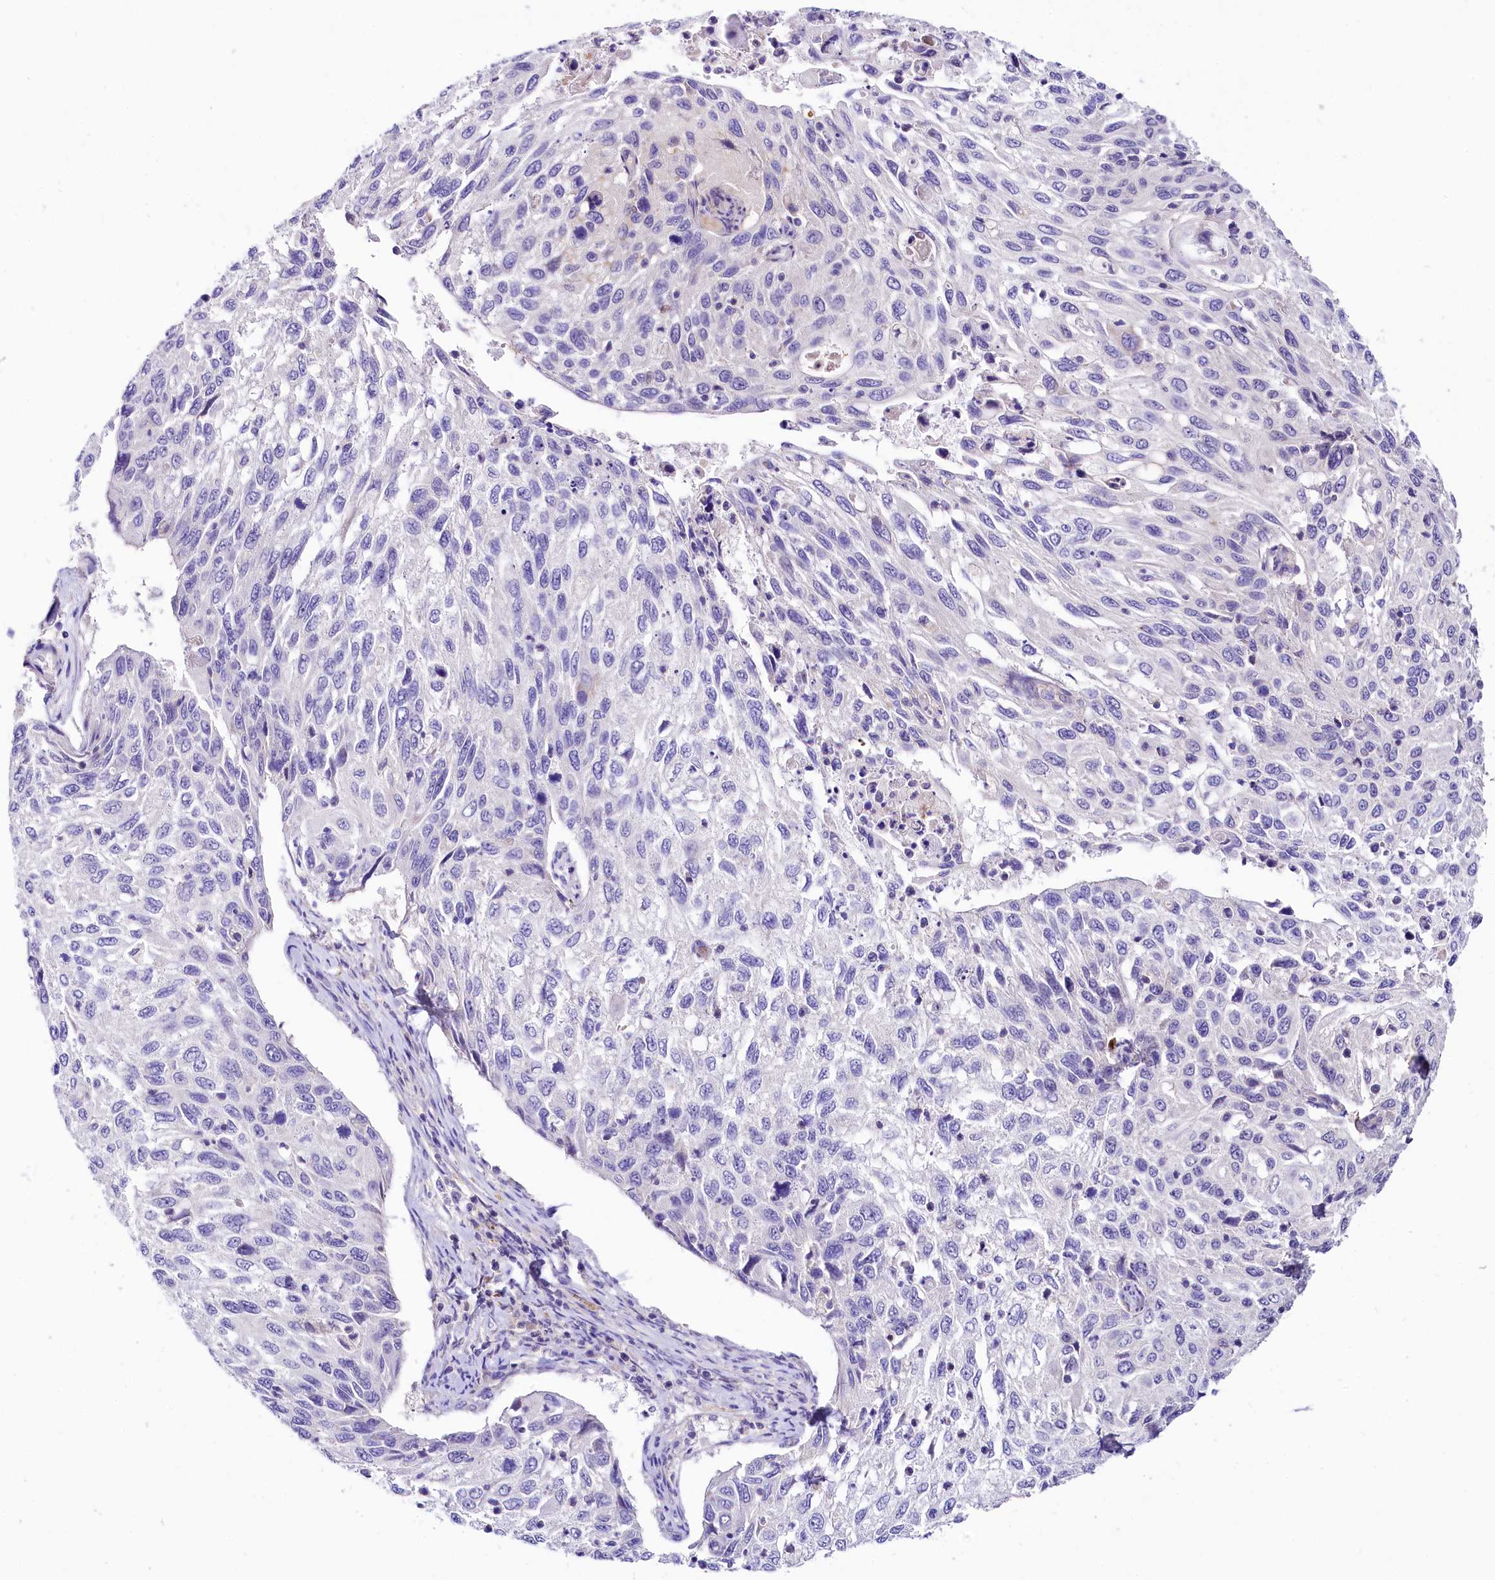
{"staining": {"intensity": "negative", "quantity": "none", "location": "none"}, "tissue": "cervical cancer", "cell_type": "Tumor cells", "image_type": "cancer", "snomed": [{"axis": "morphology", "description": "Squamous cell carcinoma, NOS"}, {"axis": "topography", "description": "Cervix"}], "caption": "Tumor cells are negative for brown protein staining in cervical cancer.", "gene": "ABHD5", "patient": {"sex": "female", "age": 70}}